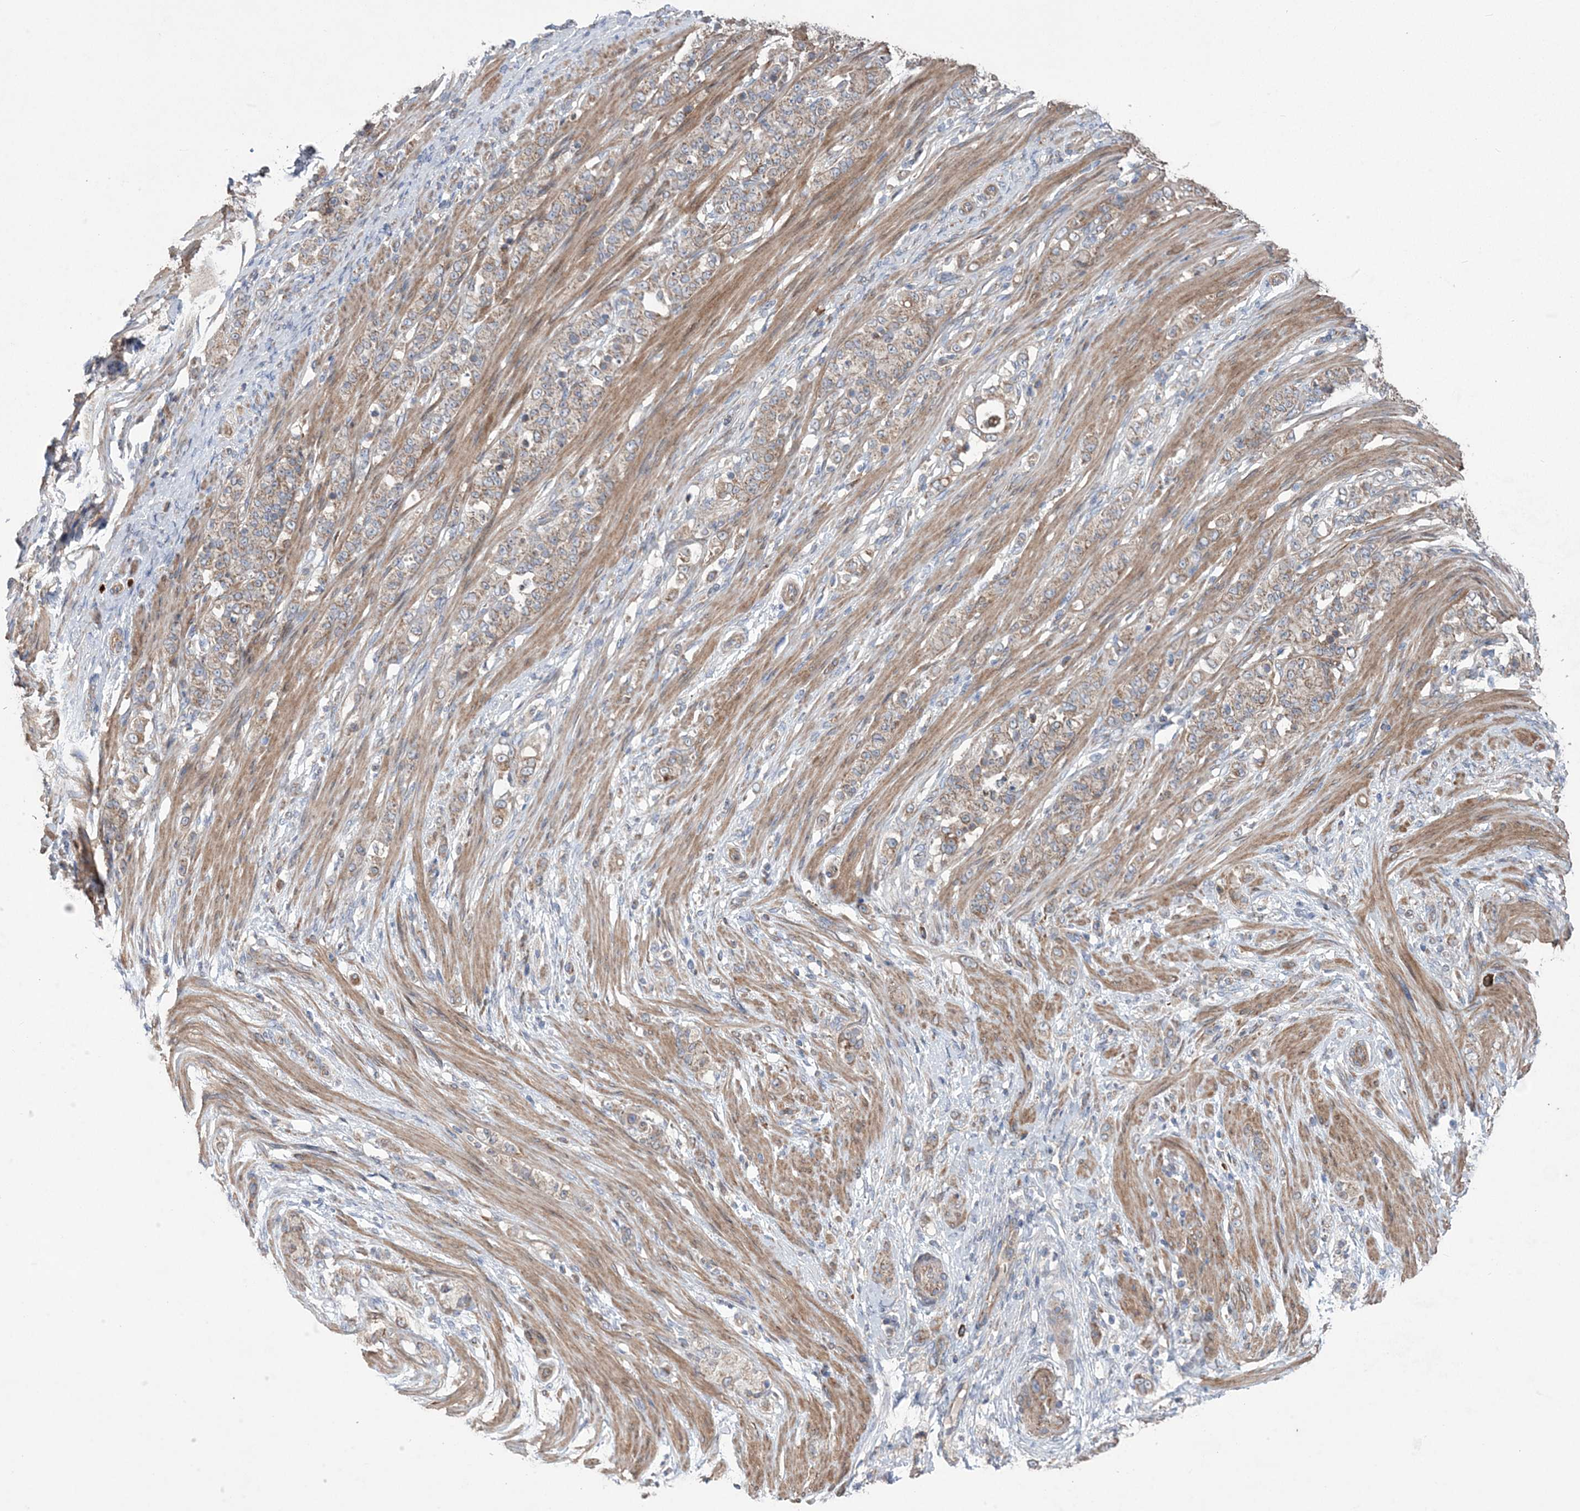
{"staining": {"intensity": "weak", "quantity": ">75%", "location": "cytoplasmic/membranous"}, "tissue": "stomach cancer", "cell_type": "Tumor cells", "image_type": "cancer", "snomed": [{"axis": "morphology", "description": "Adenocarcinoma, NOS"}, {"axis": "topography", "description": "Stomach"}], "caption": "A low amount of weak cytoplasmic/membranous positivity is present in approximately >75% of tumor cells in stomach cancer tissue.", "gene": "MTRF1L", "patient": {"sex": "female", "age": 79}}